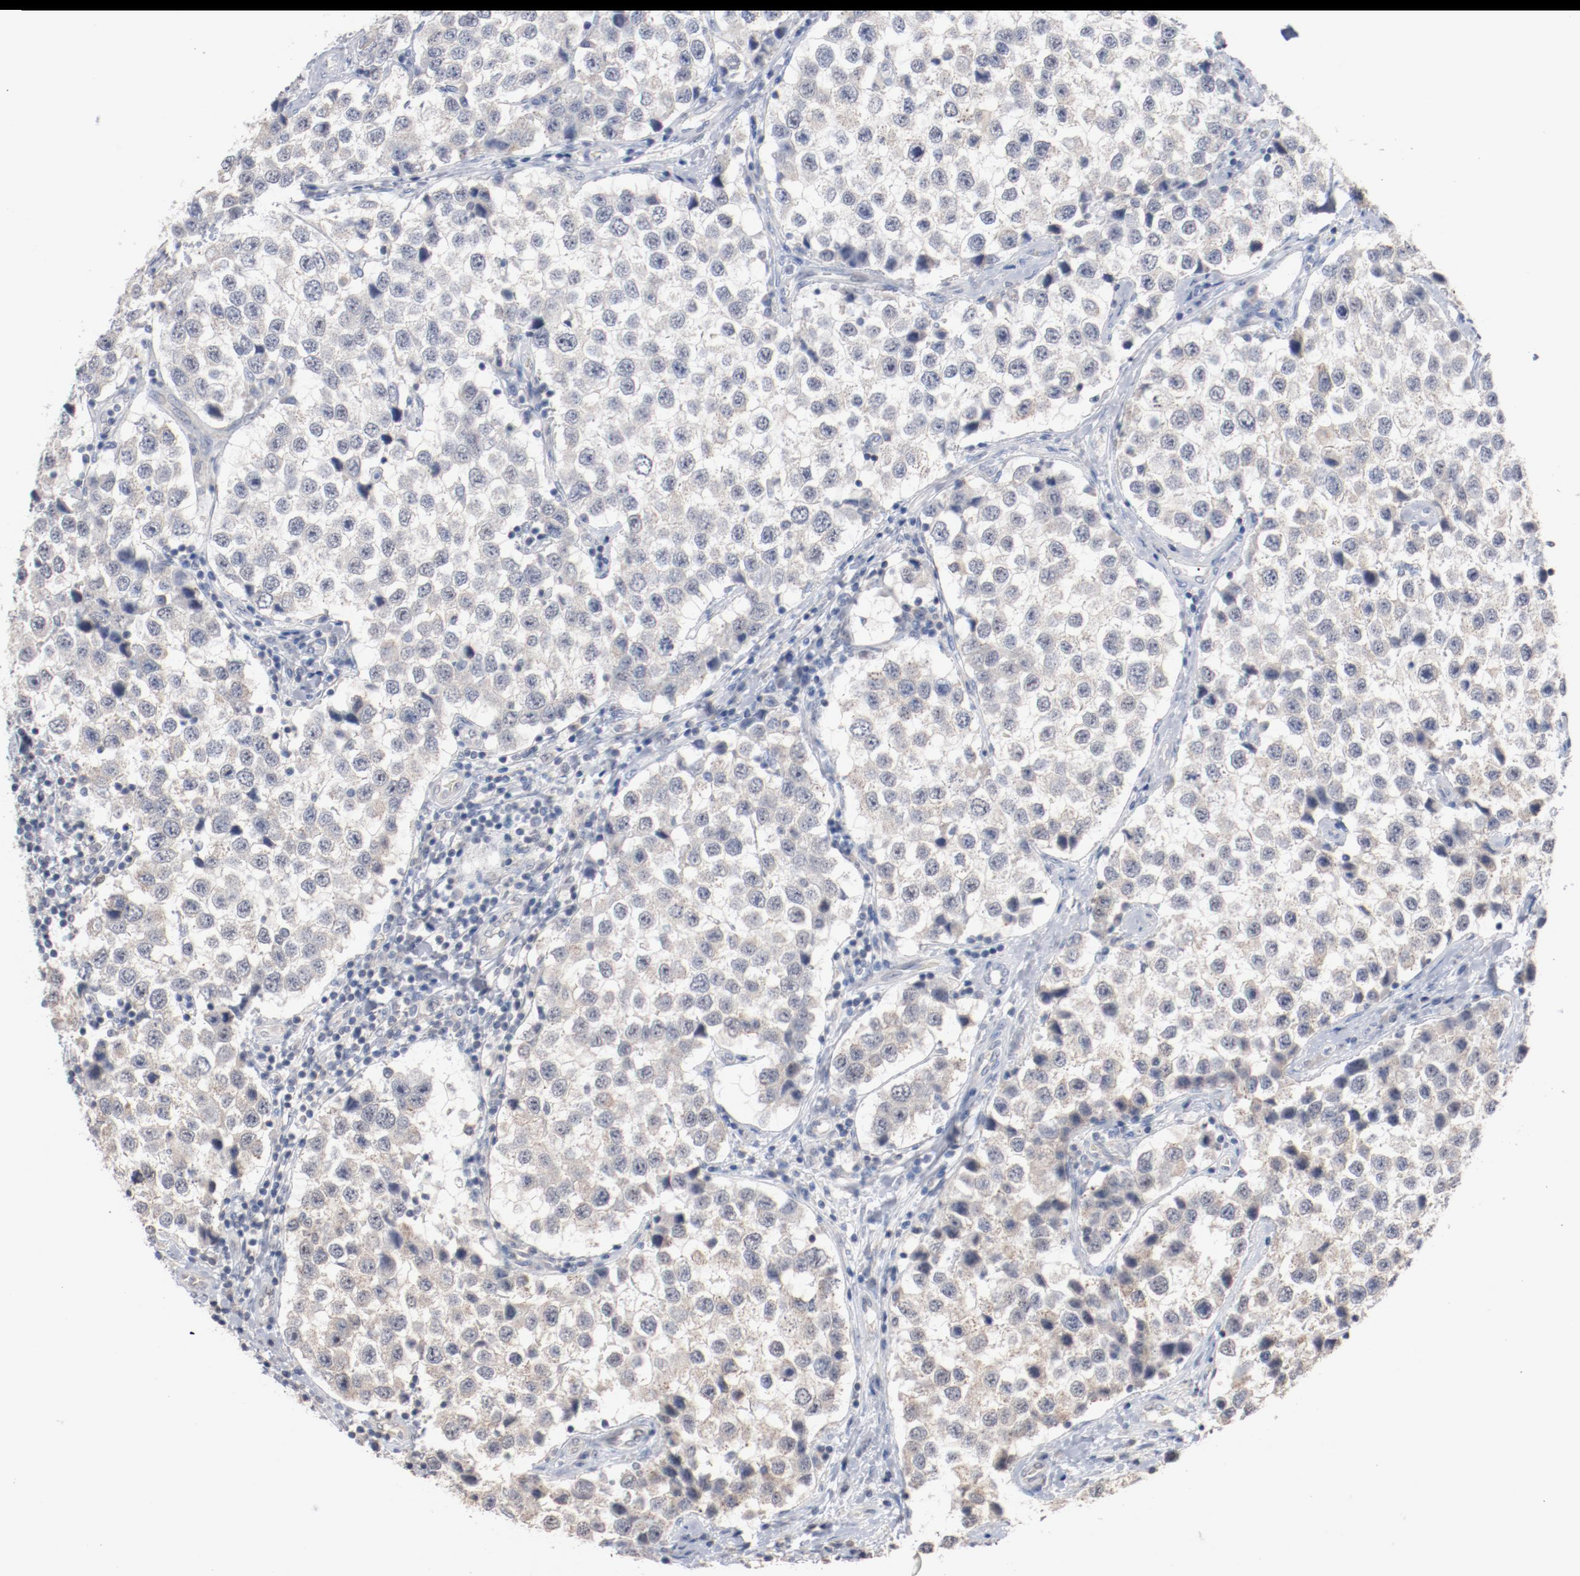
{"staining": {"intensity": "negative", "quantity": "none", "location": "none"}, "tissue": "testis cancer", "cell_type": "Tumor cells", "image_type": "cancer", "snomed": [{"axis": "morphology", "description": "Seminoma, NOS"}, {"axis": "topography", "description": "Testis"}], "caption": "This is an immunohistochemistry (IHC) micrograph of human testis cancer (seminoma). There is no positivity in tumor cells.", "gene": "ERICH1", "patient": {"sex": "male", "age": 39}}